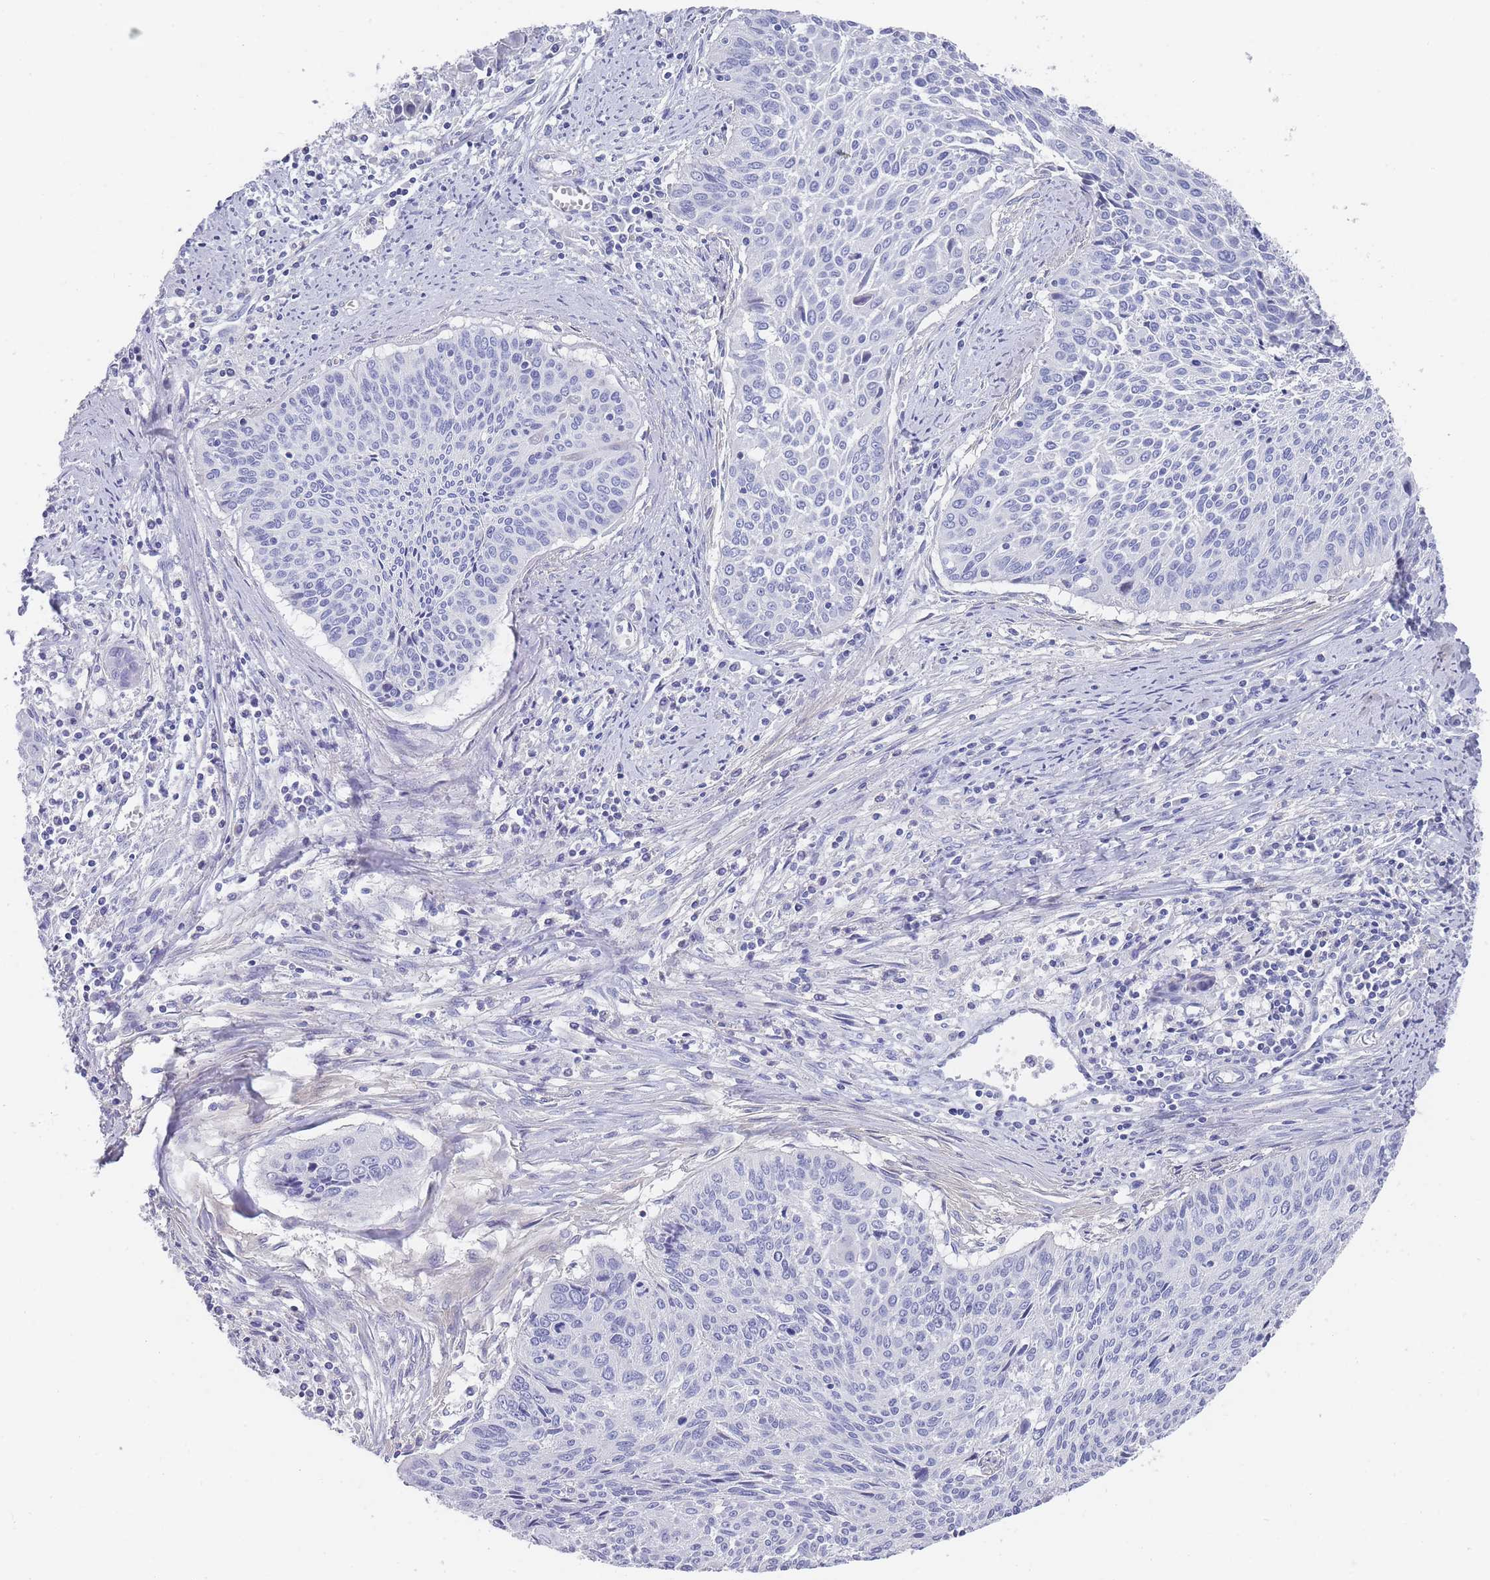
{"staining": {"intensity": "negative", "quantity": "none", "location": "none"}, "tissue": "cervical cancer", "cell_type": "Tumor cells", "image_type": "cancer", "snomed": [{"axis": "morphology", "description": "Squamous cell carcinoma, NOS"}, {"axis": "topography", "description": "Cervix"}], "caption": "Immunohistochemical staining of cervical cancer shows no significant positivity in tumor cells.", "gene": "SCCPDH", "patient": {"sex": "female", "age": 55}}